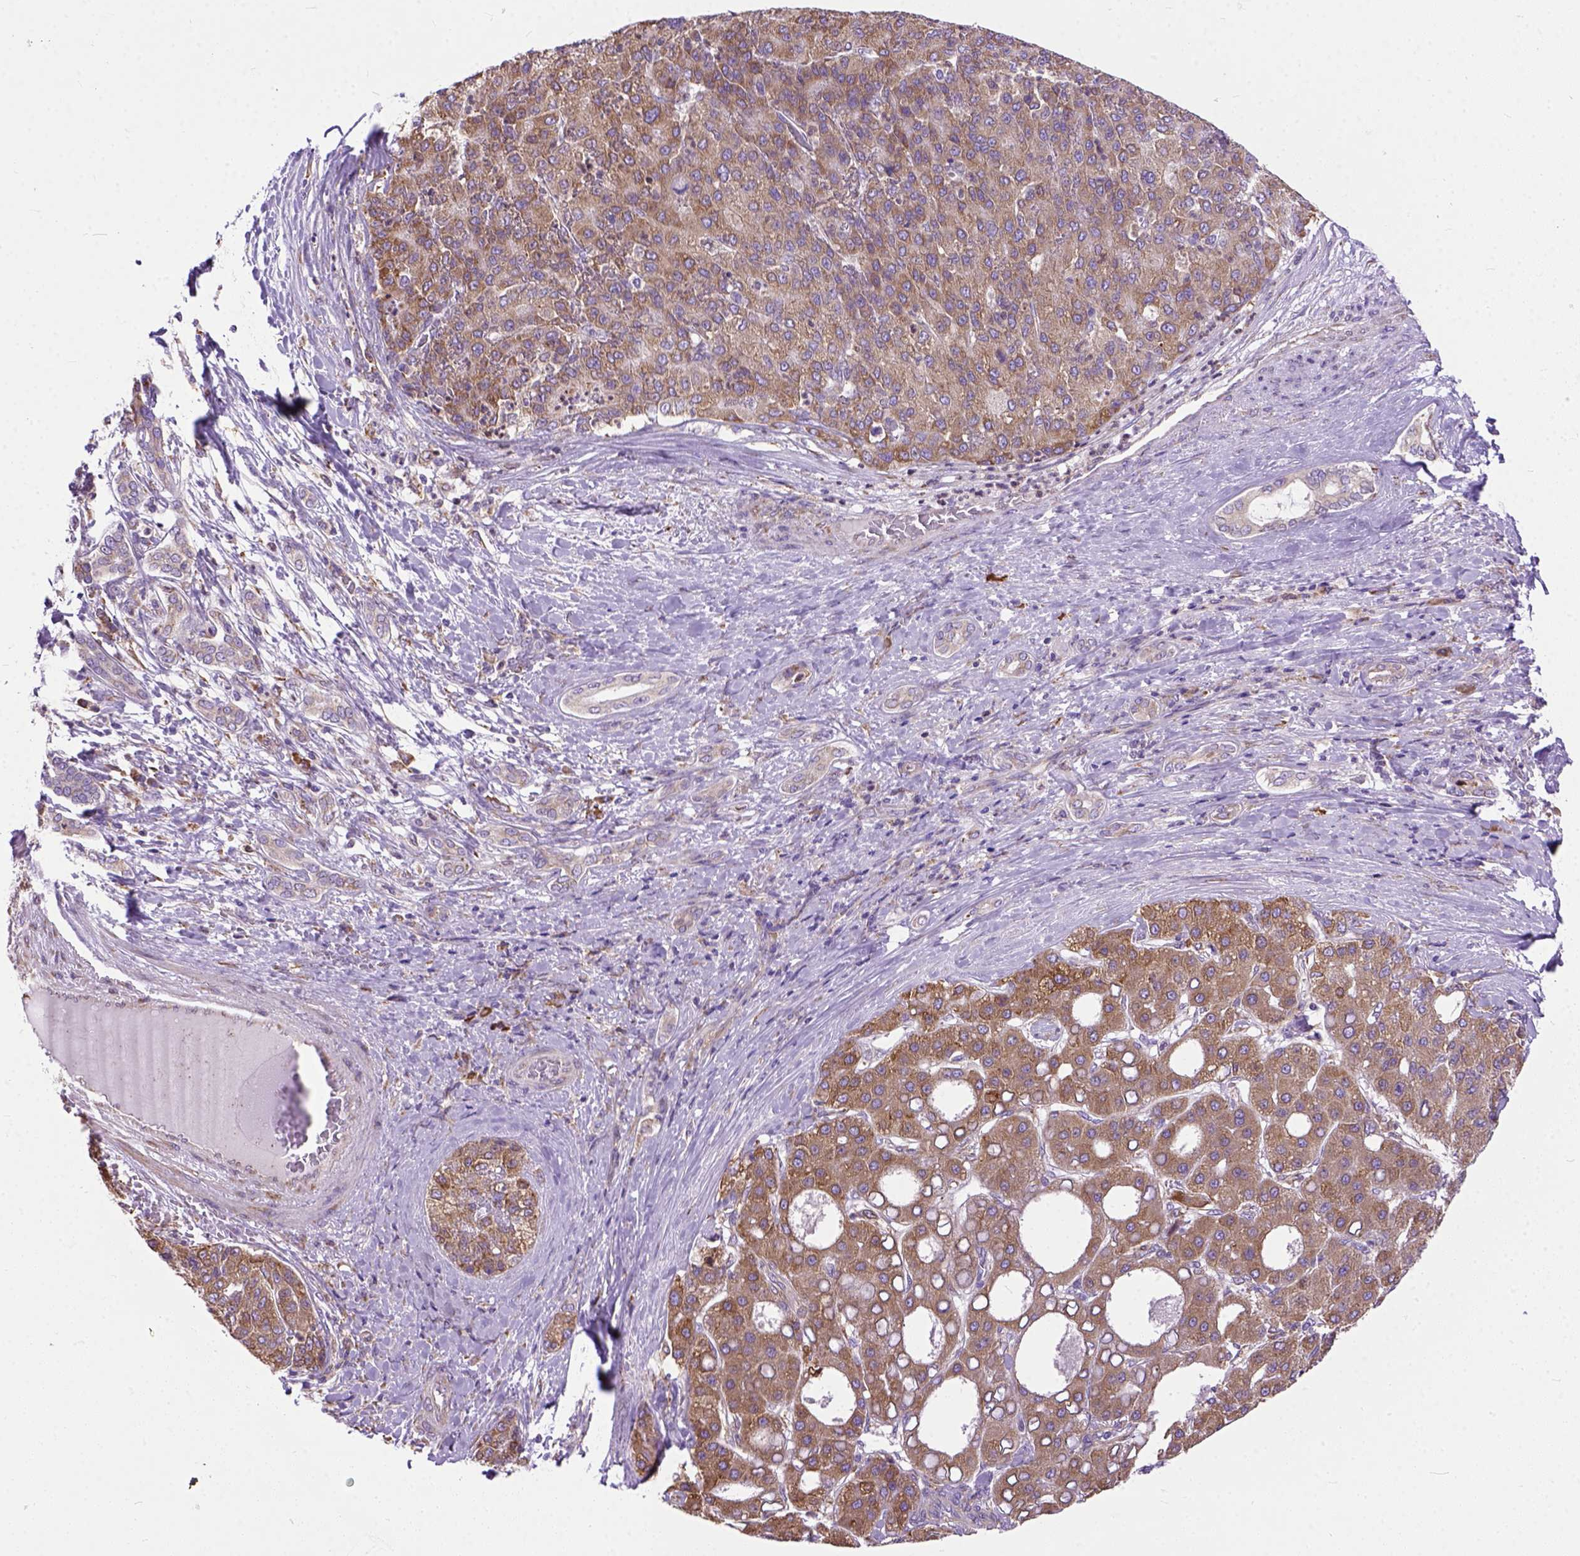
{"staining": {"intensity": "moderate", "quantity": ">75%", "location": "cytoplasmic/membranous"}, "tissue": "liver cancer", "cell_type": "Tumor cells", "image_type": "cancer", "snomed": [{"axis": "morphology", "description": "Carcinoma, Hepatocellular, NOS"}, {"axis": "topography", "description": "Liver"}], "caption": "A brown stain labels moderate cytoplasmic/membranous staining of a protein in liver cancer tumor cells.", "gene": "PLK4", "patient": {"sex": "male", "age": 65}}